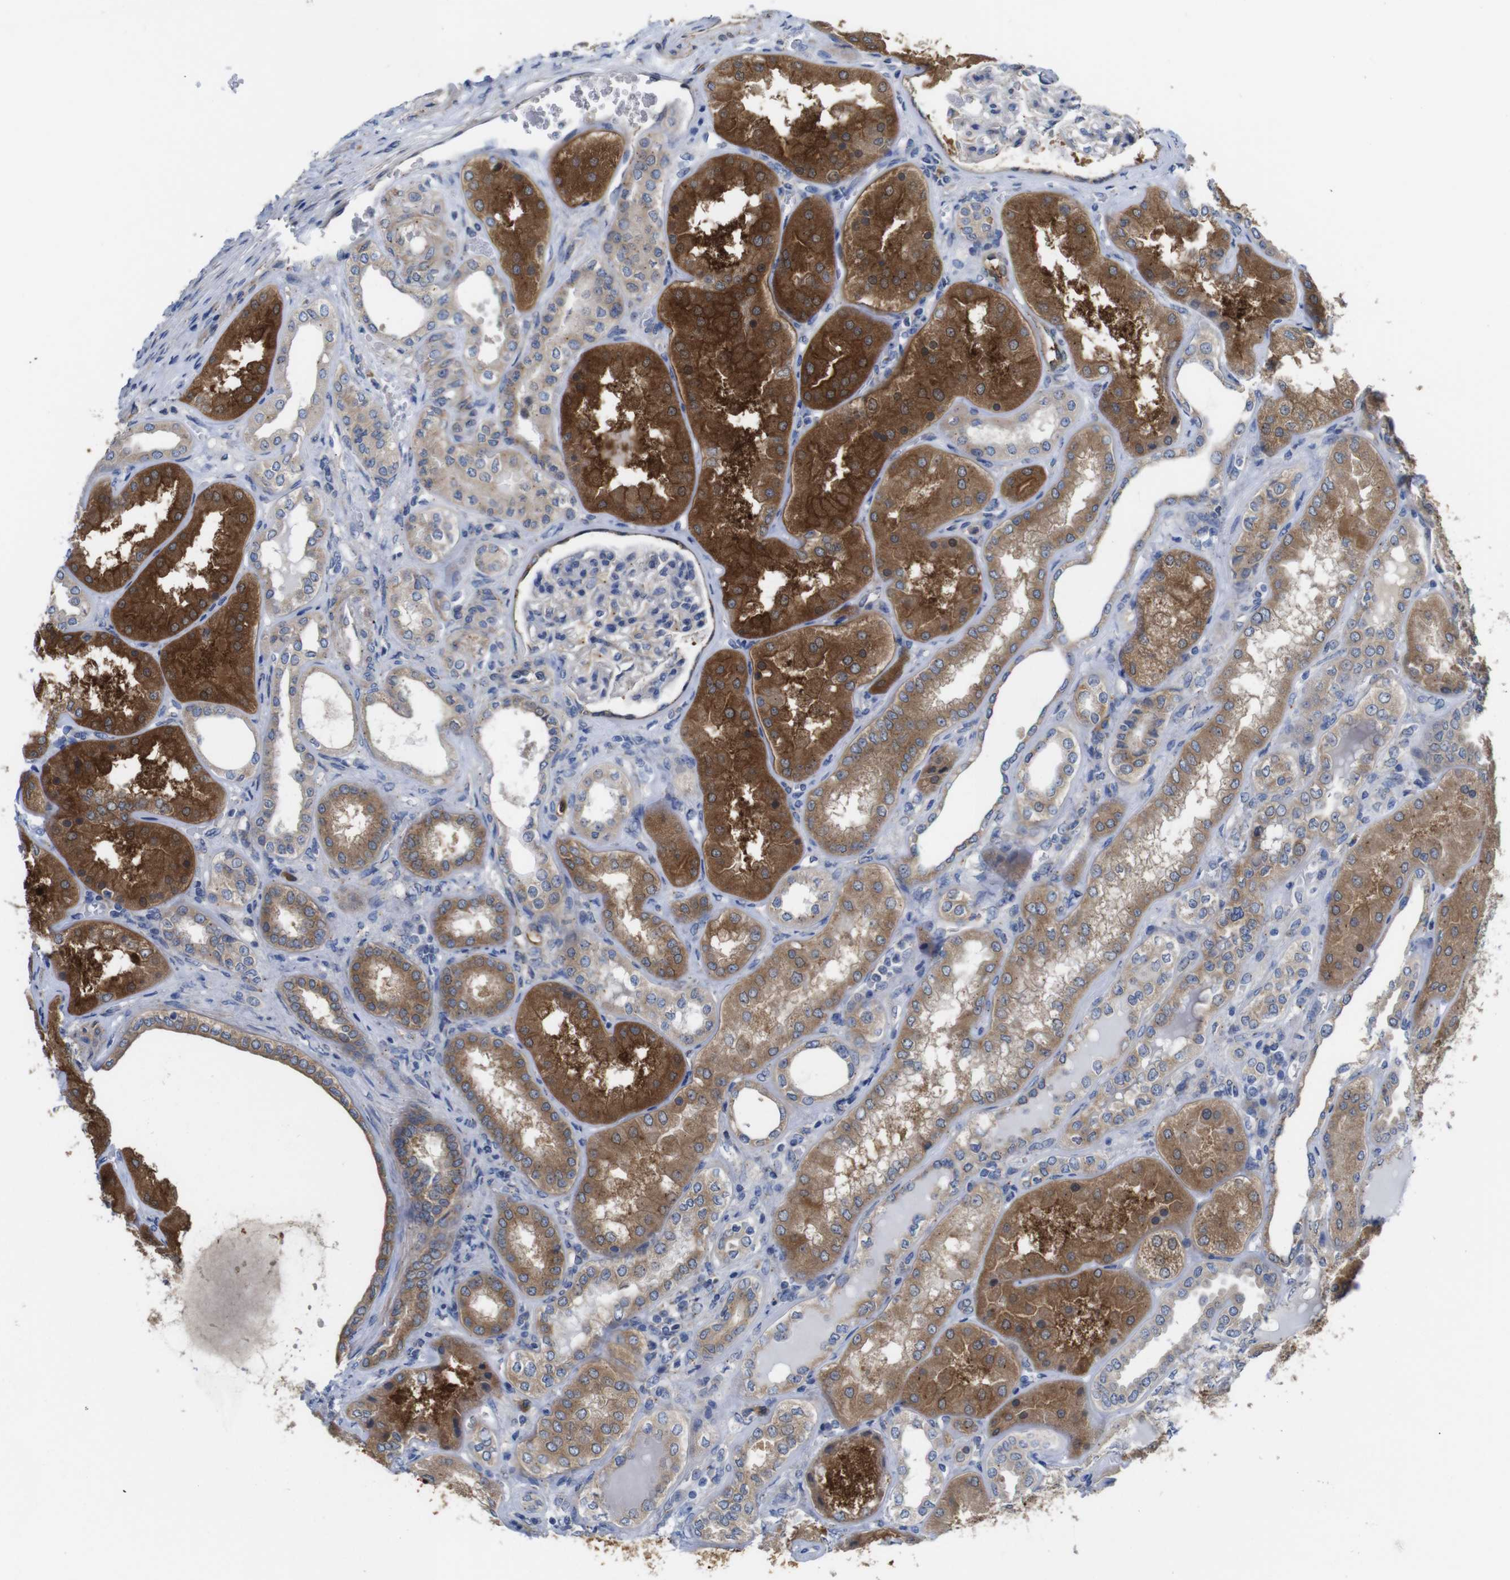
{"staining": {"intensity": "moderate", "quantity": "25%-75%", "location": "cytoplasmic/membranous"}, "tissue": "kidney", "cell_type": "Cells in glomeruli", "image_type": "normal", "snomed": [{"axis": "morphology", "description": "Normal tissue, NOS"}, {"axis": "topography", "description": "Kidney"}], "caption": "Normal kidney exhibits moderate cytoplasmic/membranous expression in about 25%-75% of cells in glomeruli, visualized by immunohistochemistry.", "gene": "DDRGK1", "patient": {"sex": "female", "age": 56}}